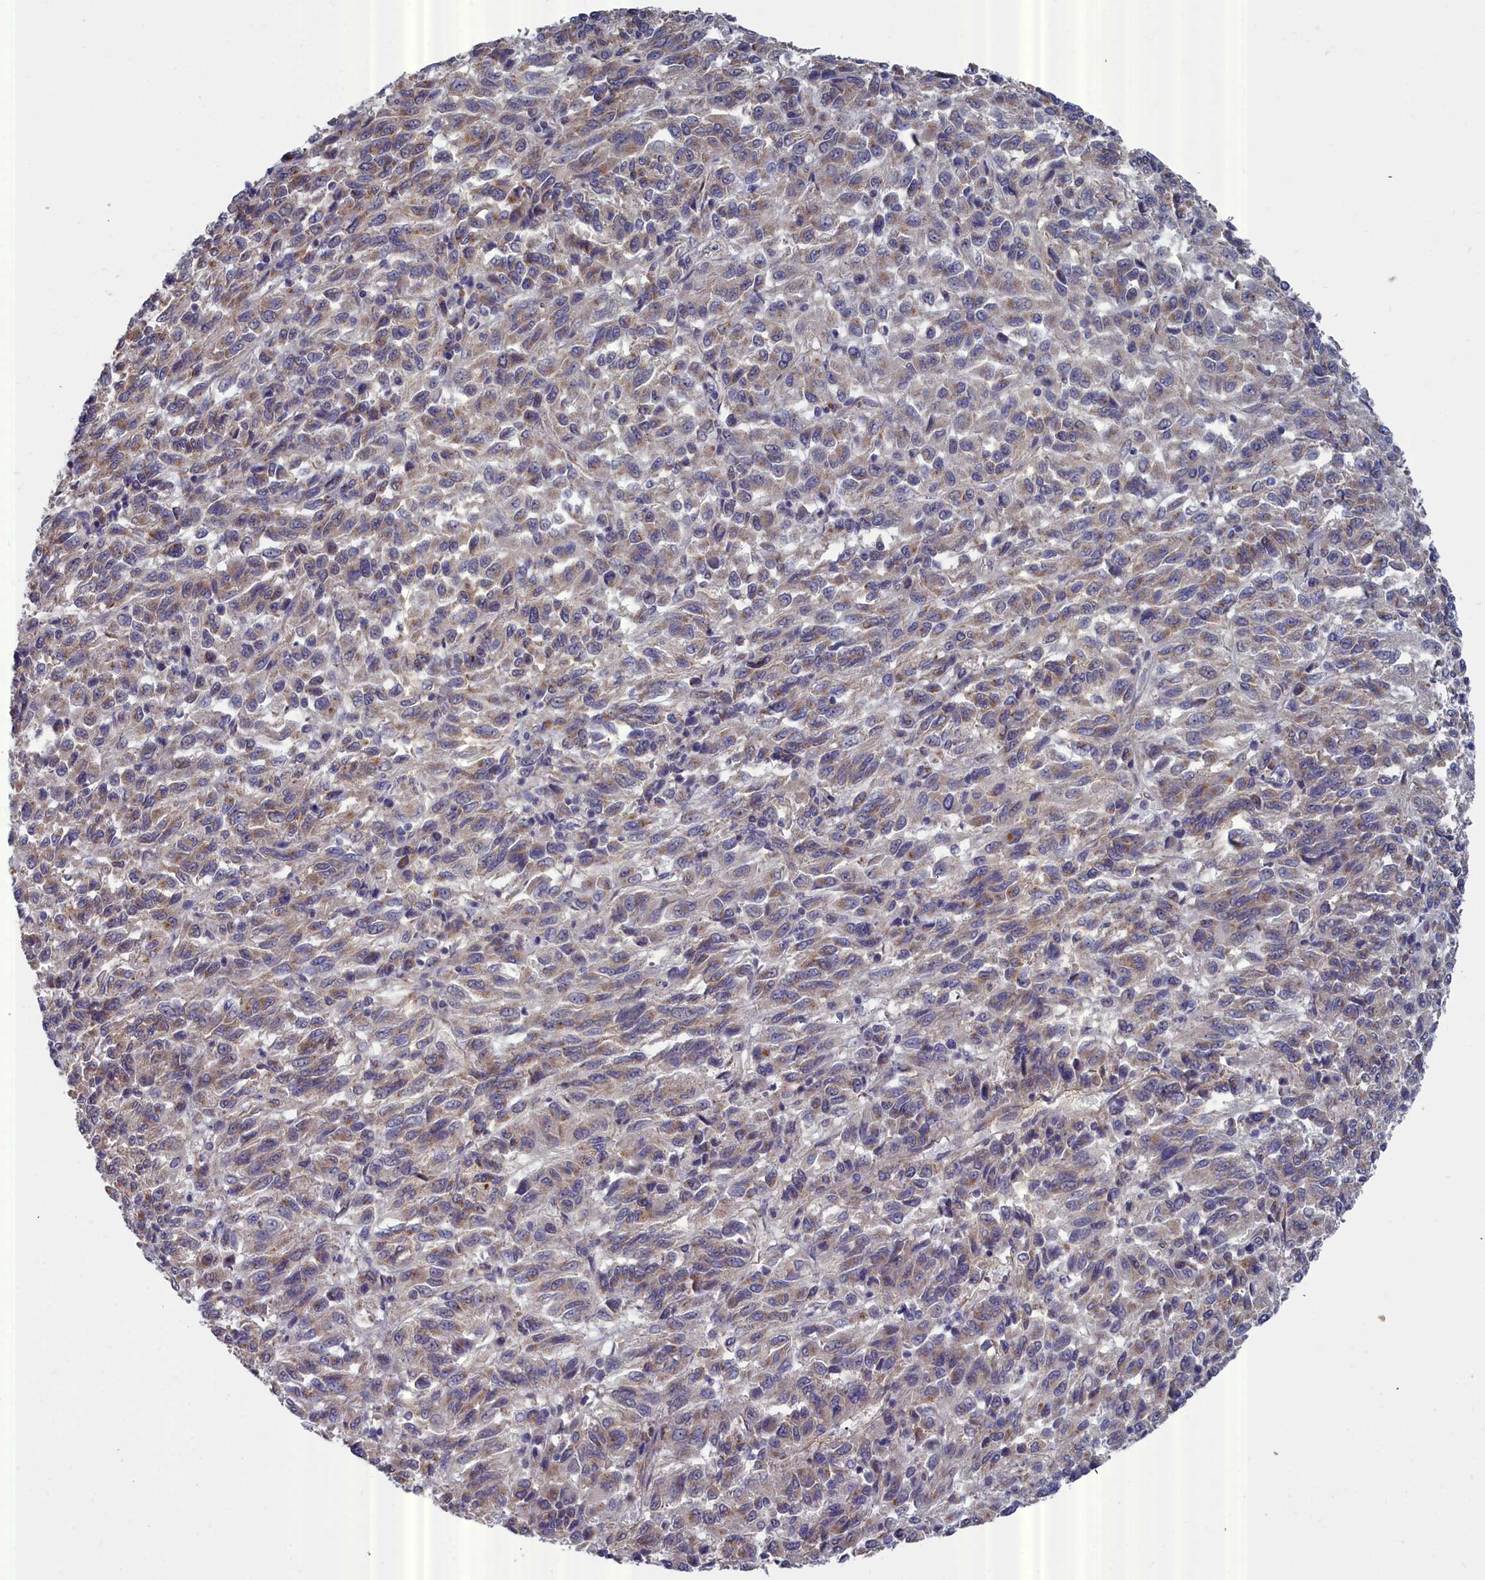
{"staining": {"intensity": "weak", "quantity": "<25%", "location": "cytoplasmic/membranous"}, "tissue": "melanoma", "cell_type": "Tumor cells", "image_type": "cancer", "snomed": [{"axis": "morphology", "description": "Malignant melanoma, Metastatic site"}, {"axis": "topography", "description": "Lung"}], "caption": "DAB immunohistochemical staining of human malignant melanoma (metastatic site) shows no significant positivity in tumor cells.", "gene": "RDX", "patient": {"sex": "male", "age": 64}}